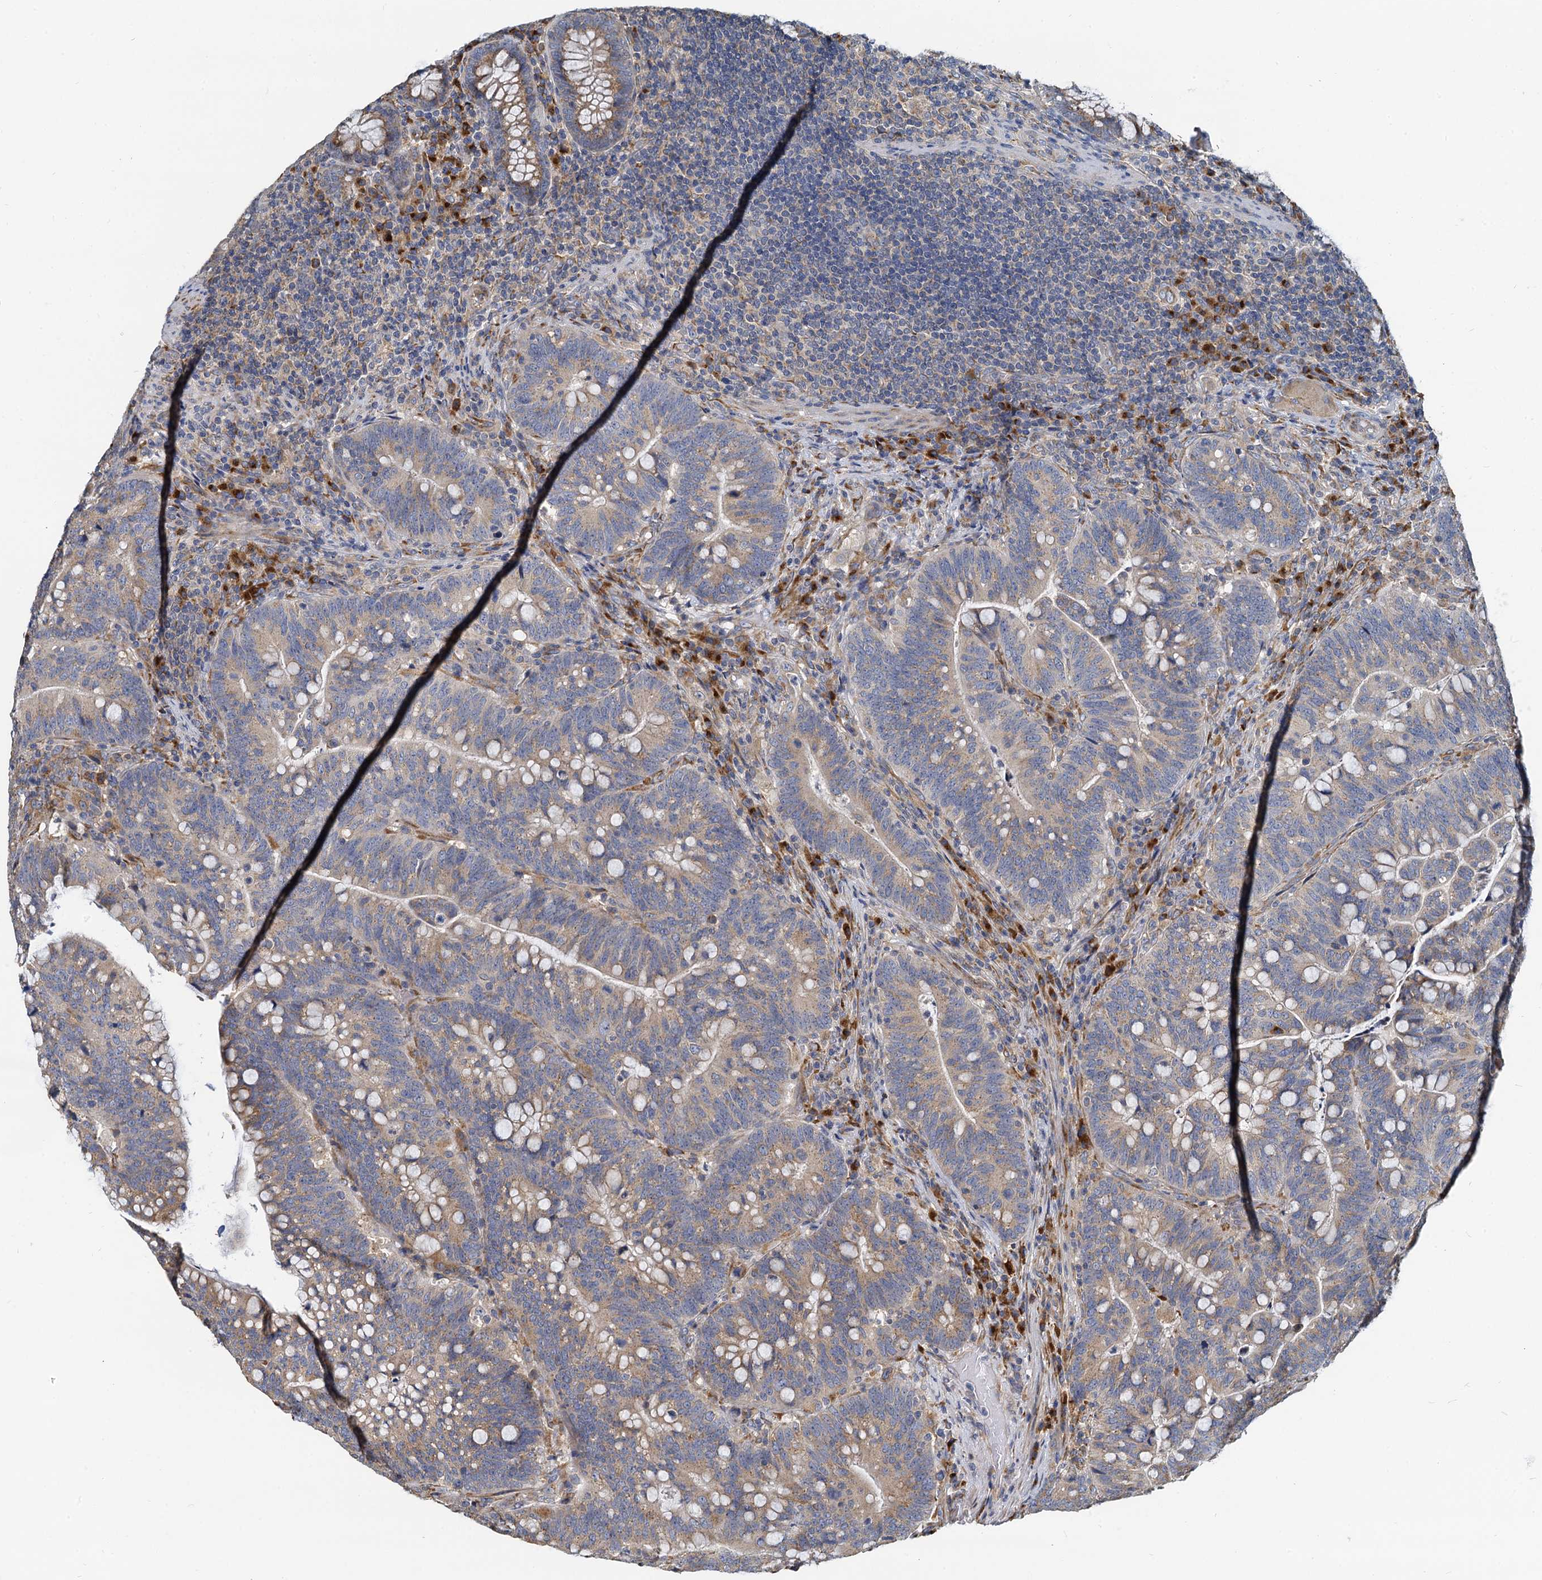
{"staining": {"intensity": "weak", "quantity": "25%-75%", "location": "cytoplasmic/membranous"}, "tissue": "colorectal cancer", "cell_type": "Tumor cells", "image_type": "cancer", "snomed": [{"axis": "morphology", "description": "Normal tissue, NOS"}, {"axis": "morphology", "description": "Adenocarcinoma, NOS"}, {"axis": "topography", "description": "Colon"}], "caption": "High-power microscopy captured an immunohistochemistry micrograph of colorectal cancer (adenocarcinoma), revealing weak cytoplasmic/membranous positivity in approximately 25%-75% of tumor cells. (brown staining indicates protein expression, while blue staining denotes nuclei).", "gene": "NKAPD1", "patient": {"sex": "female", "age": 66}}